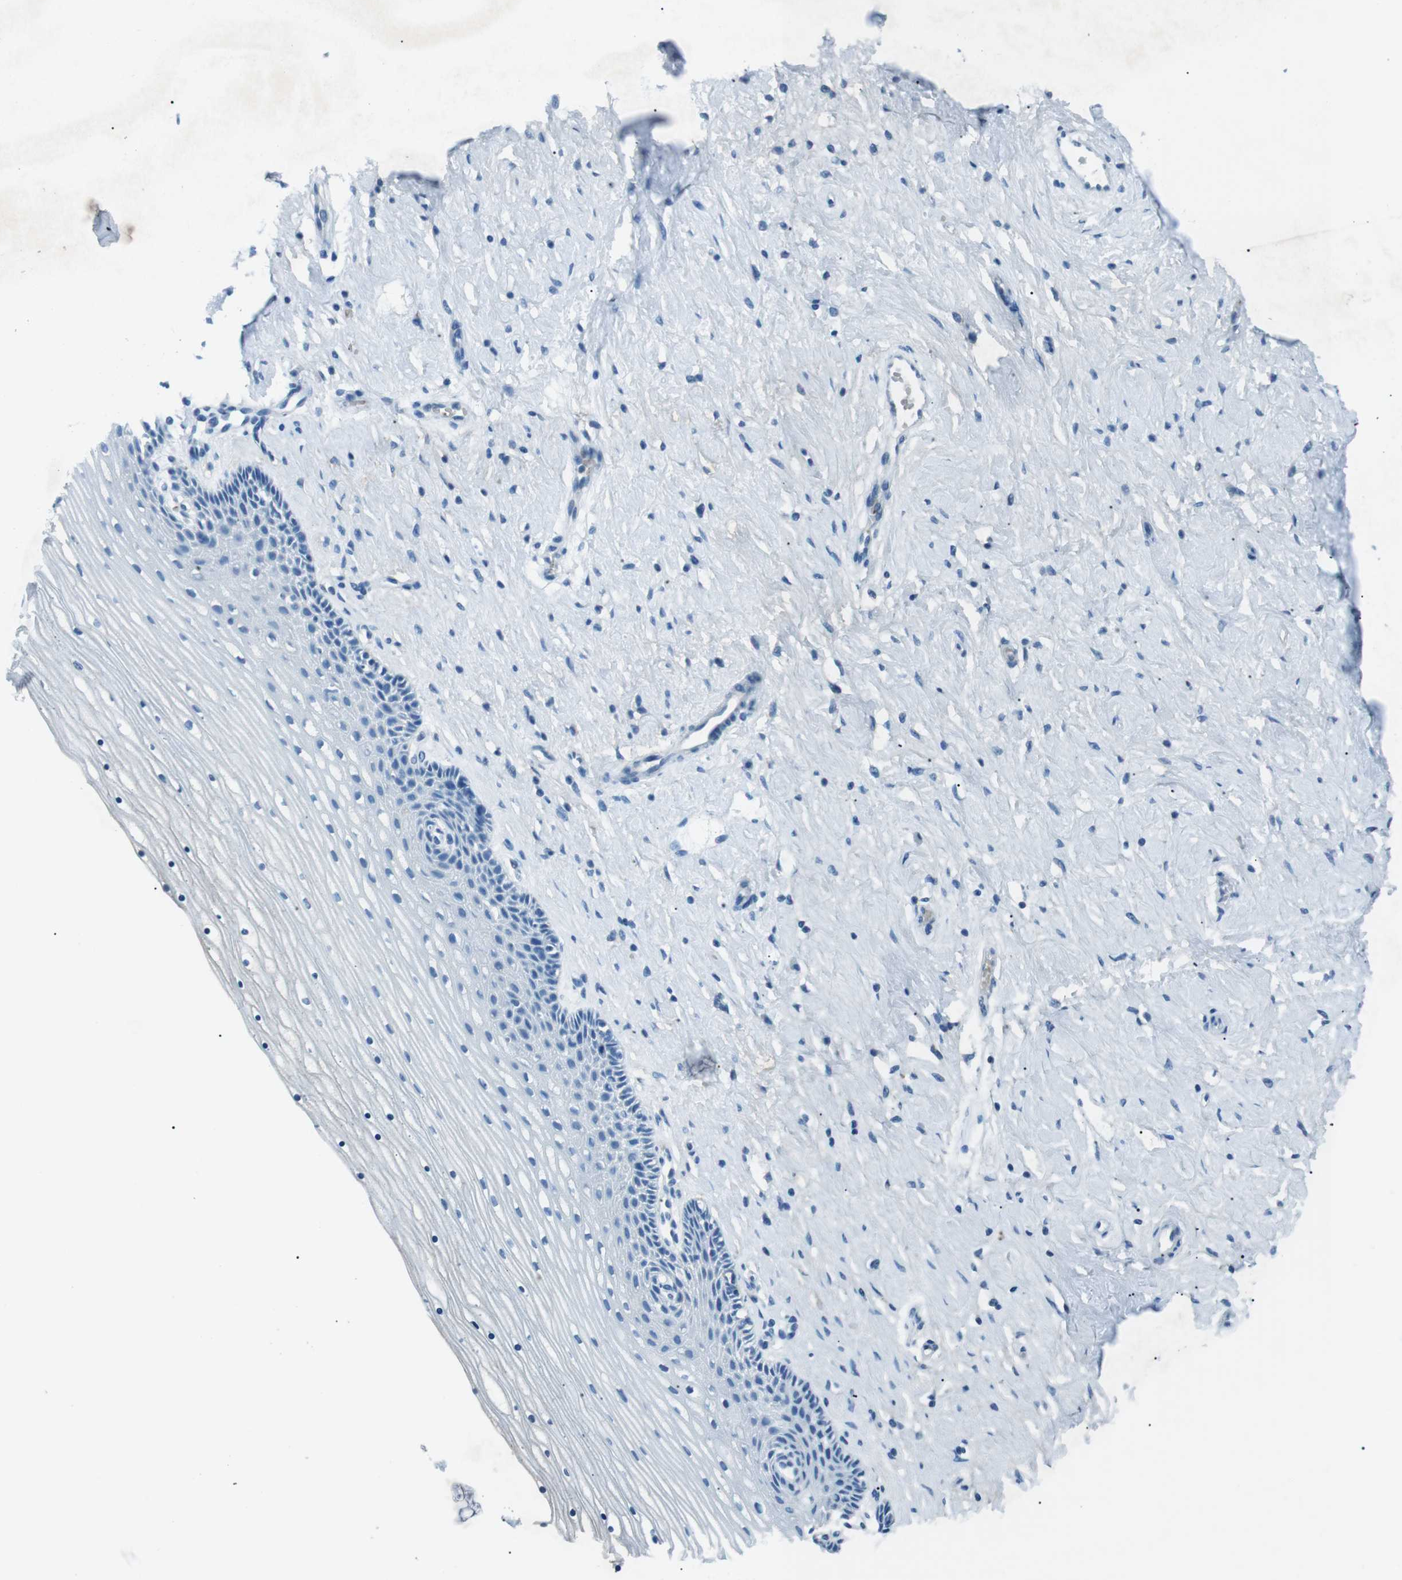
{"staining": {"intensity": "negative", "quantity": "none", "location": "none"}, "tissue": "cervix", "cell_type": "Glandular cells", "image_type": "normal", "snomed": [{"axis": "morphology", "description": "Normal tissue, NOS"}, {"axis": "topography", "description": "Cervix"}], "caption": "This is a photomicrograph of IHC staining of unremarkable cervix, which shows no expression in glandular cells.", "gene": "ST6GAL1", "patient": {"sex": "female", "age": 39}}